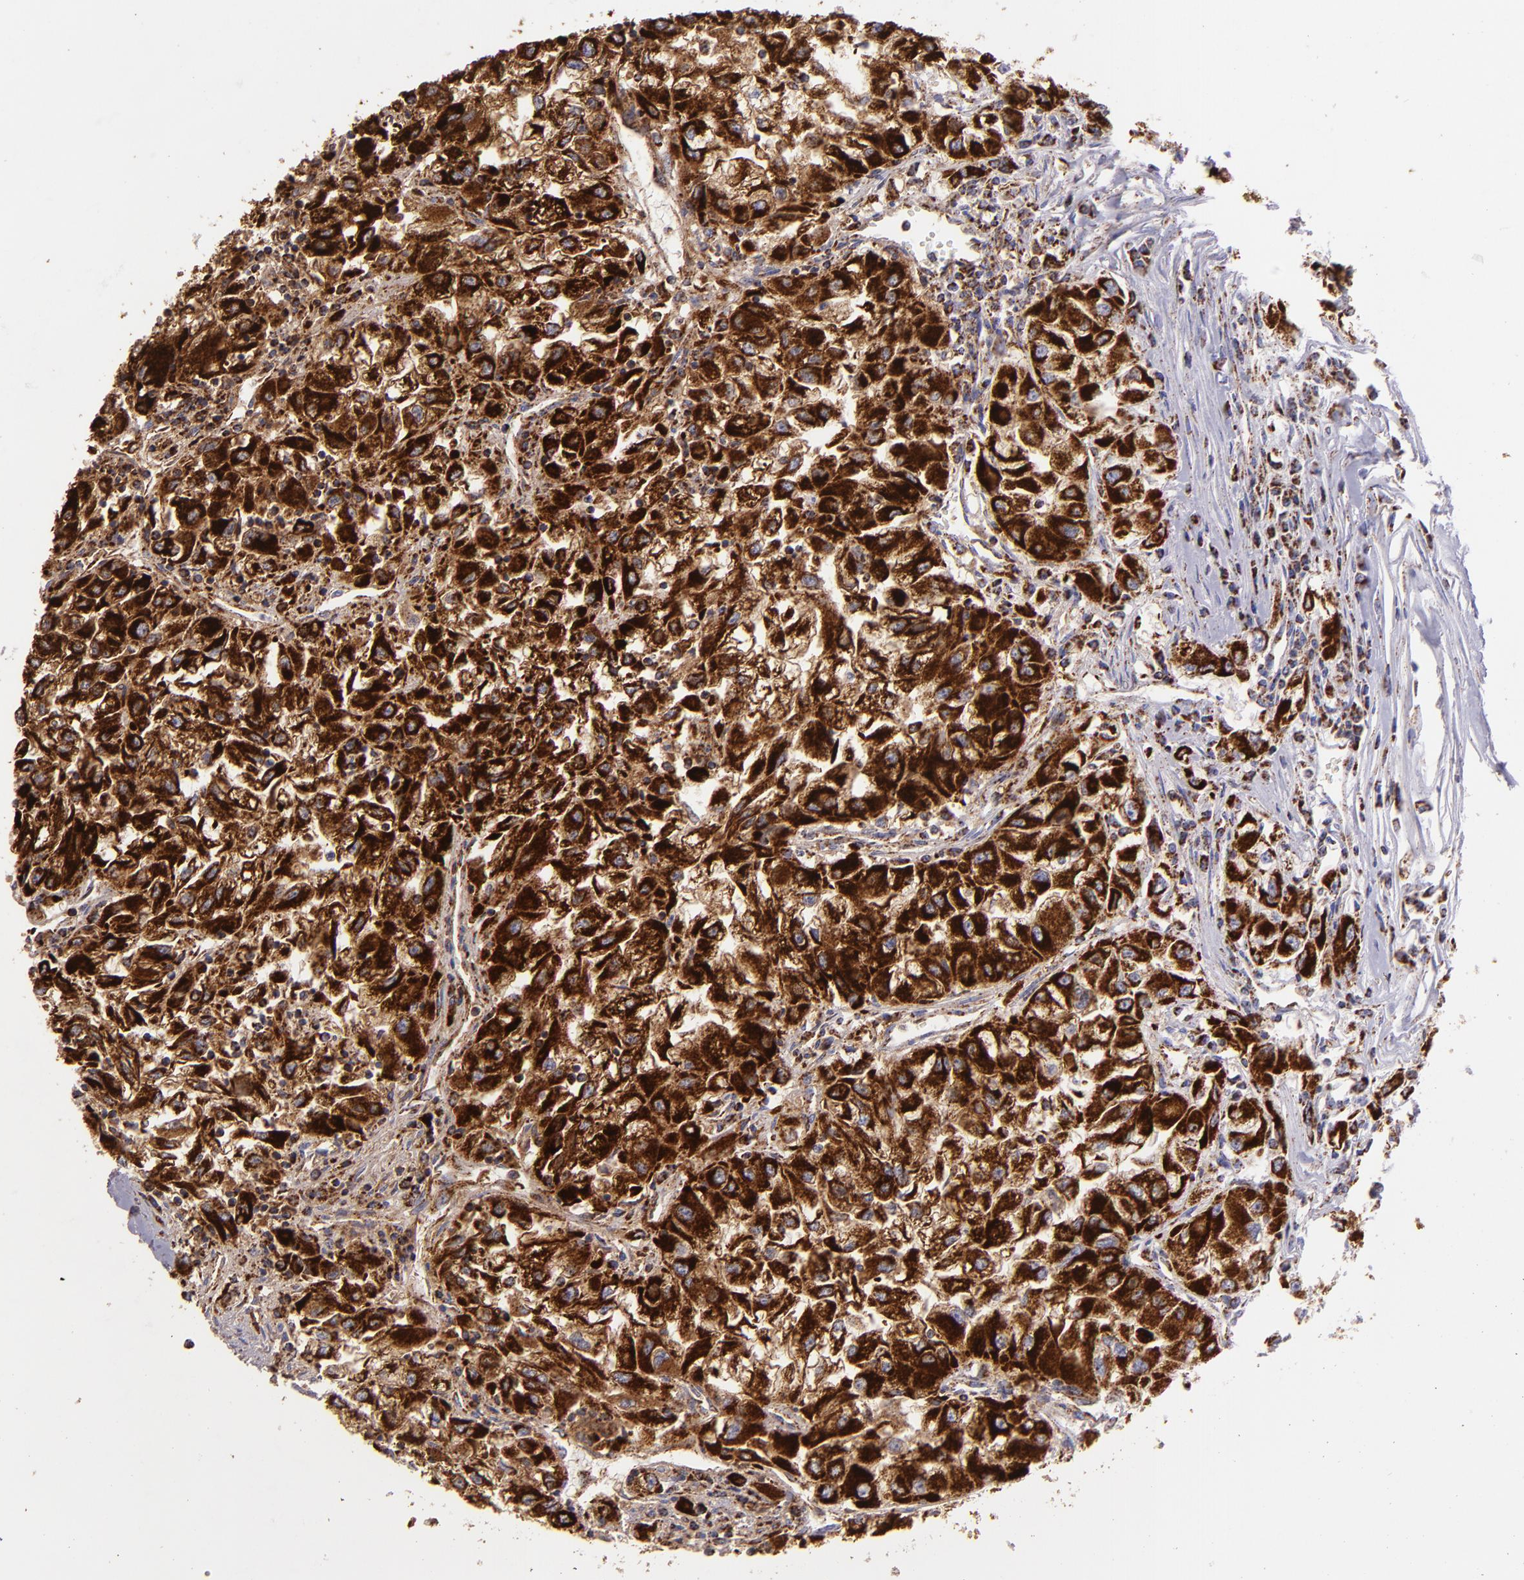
{"staining": {"intensity": "strong", "quantity": ">75%", "location": "cytoplasmic/membranous"}, "tissue": "renal cancer", "cell_type": "Tumor cells", "image_type": "cancer", "snomed": [{"axis": "morphology", "description": "Adenocarcinoma, NOS"}, {"axis": "topography", "description": "Kidney"}], "caption": "IHC photomicrograph of neoplastic tissue: human adenocarcinoma (renal) stained using immunohistochemistry displays high levels of strong protein expression localized specifically in the cytoplasmic/membranous of tumor cells, appearing as a cytoplasmic/membranous brown color.", "gene": "HSPD1", "patient": {"sex": "male", "age": 59}}